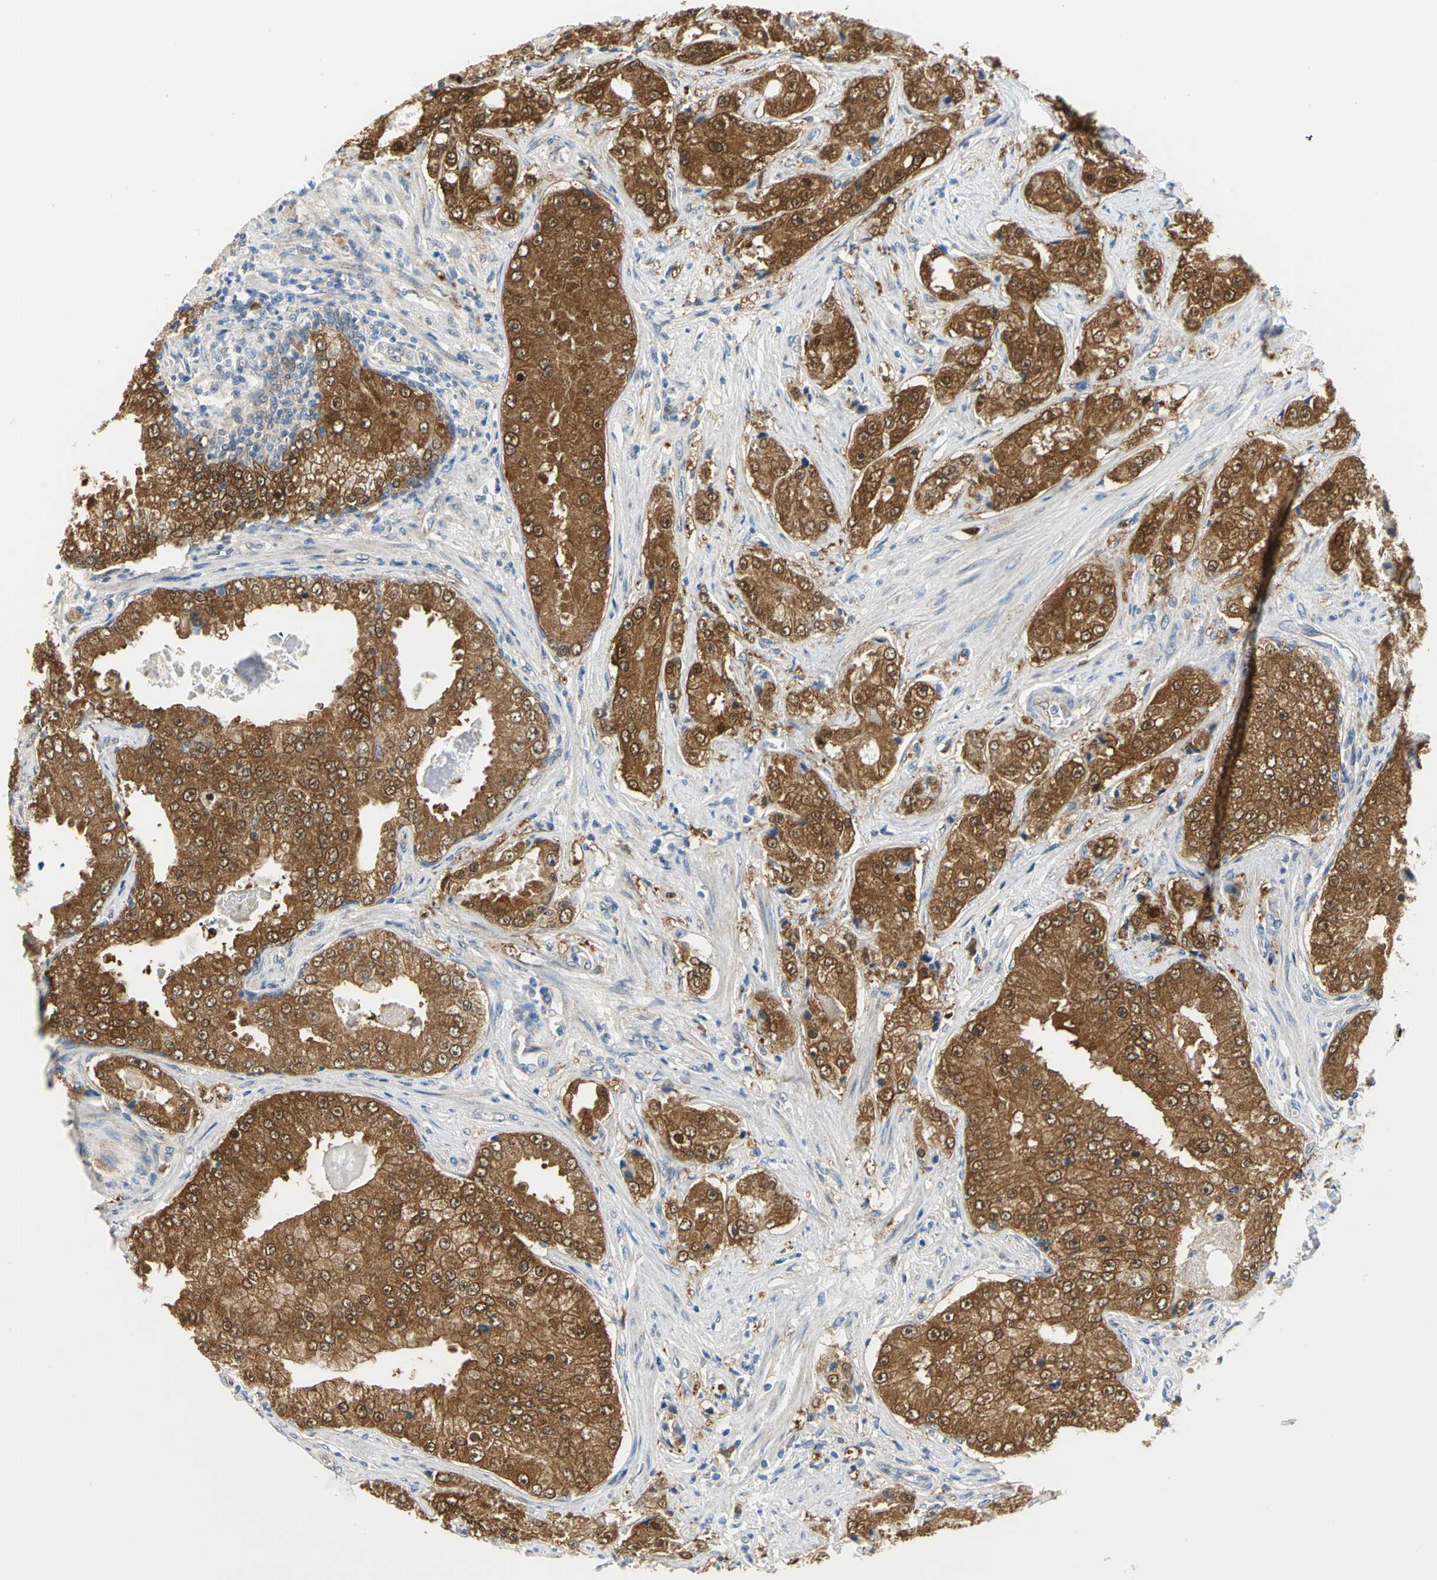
{"staining": {"intensity": "moderate", "quantity": ">75%", "location": "cytoplasmic/membranous"}, "tissue": "prostate cancer", "cell_type": "Tumor cells", "image_type": "cancer", "snomed": [{"axis": "morphology", "description": "Adenocarcinoma, High grade"}, {"axis": "topography", "description": "Prostate"}], "caption": "Immunohistochemistry (IHC) photomicrograph of neoplastic tissue: adenocarcinoma (high-grade) (prostate) stained using IHC demonstrates medium levels of moderate protein expression localized specifically in the cytoplasmic/membranous of tumor cells, appearing as a cytoplasmic/membranous brown color.", "gene": "PGM3", "patient": {"sex": "male", "age": 73}}